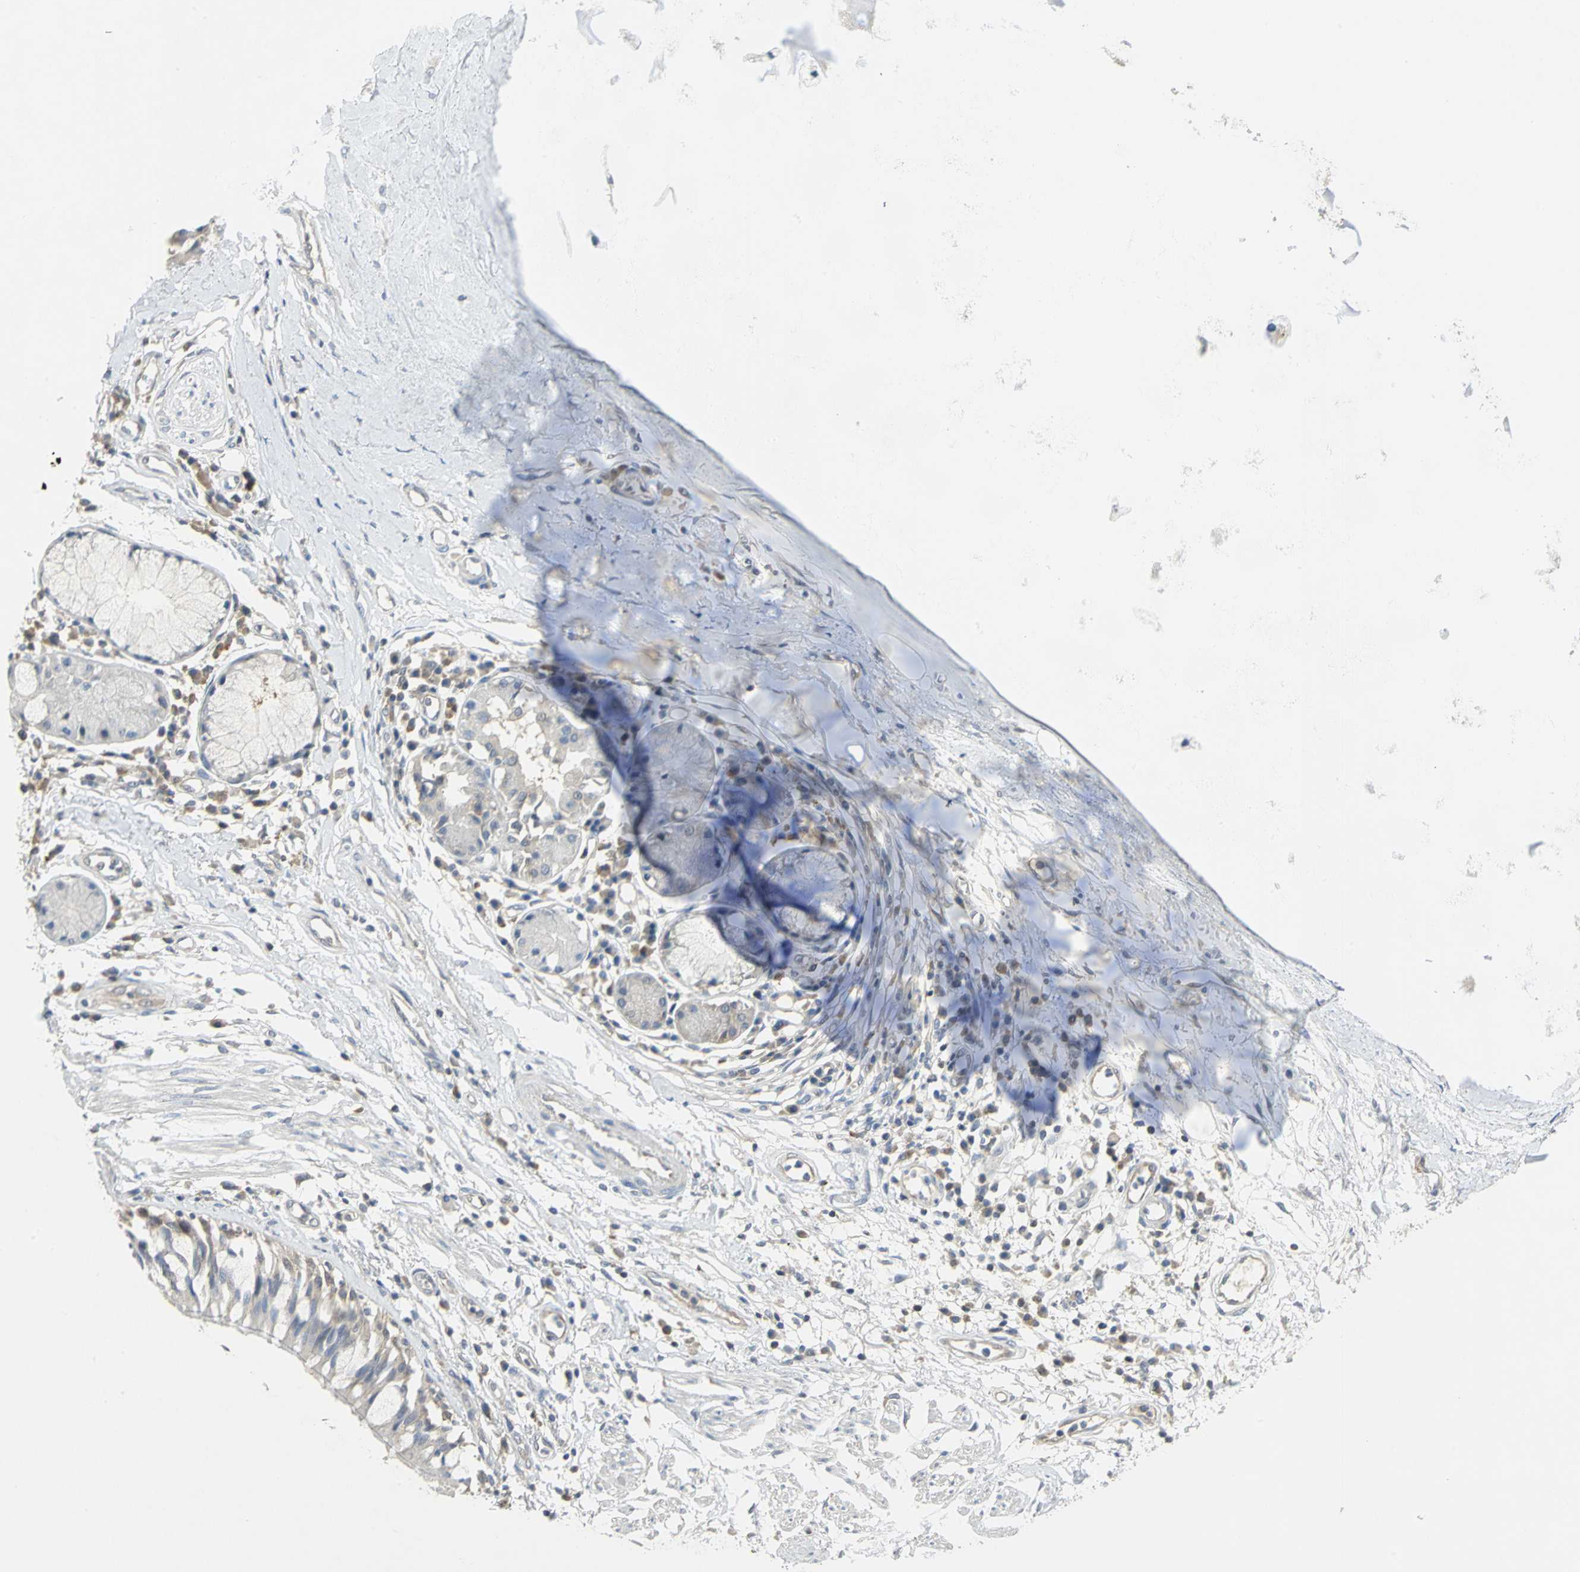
{"staining": {"intensity": "weak", "quantity": "<25%", "location": "cytoplasmic/membranous"}, "tissue": "adipose tissue", "cell_type": "Adipocytes", "image_type": "normal", "snomed": [{"axis": "morphology", "description": "Normal tissue, NOS"}, {"axis": "morphology", "description": "Adenocarcinoma, NOS"}, {"axis": "topography", "description": "Cartilage tissue"}, {"axis": "topography", "description": "Bronchus"}, {"axis": "topography", "description": "Lung"}], "caption": "The immunohistochemistry photomicrograph has no significant expression in adipocytes of adipose tissue. (Immunohistochemistry (ihc), brightfield microscopy, high magnification).", "gene": "PPIA", "patient": {"sex": "female", "age": 67}}